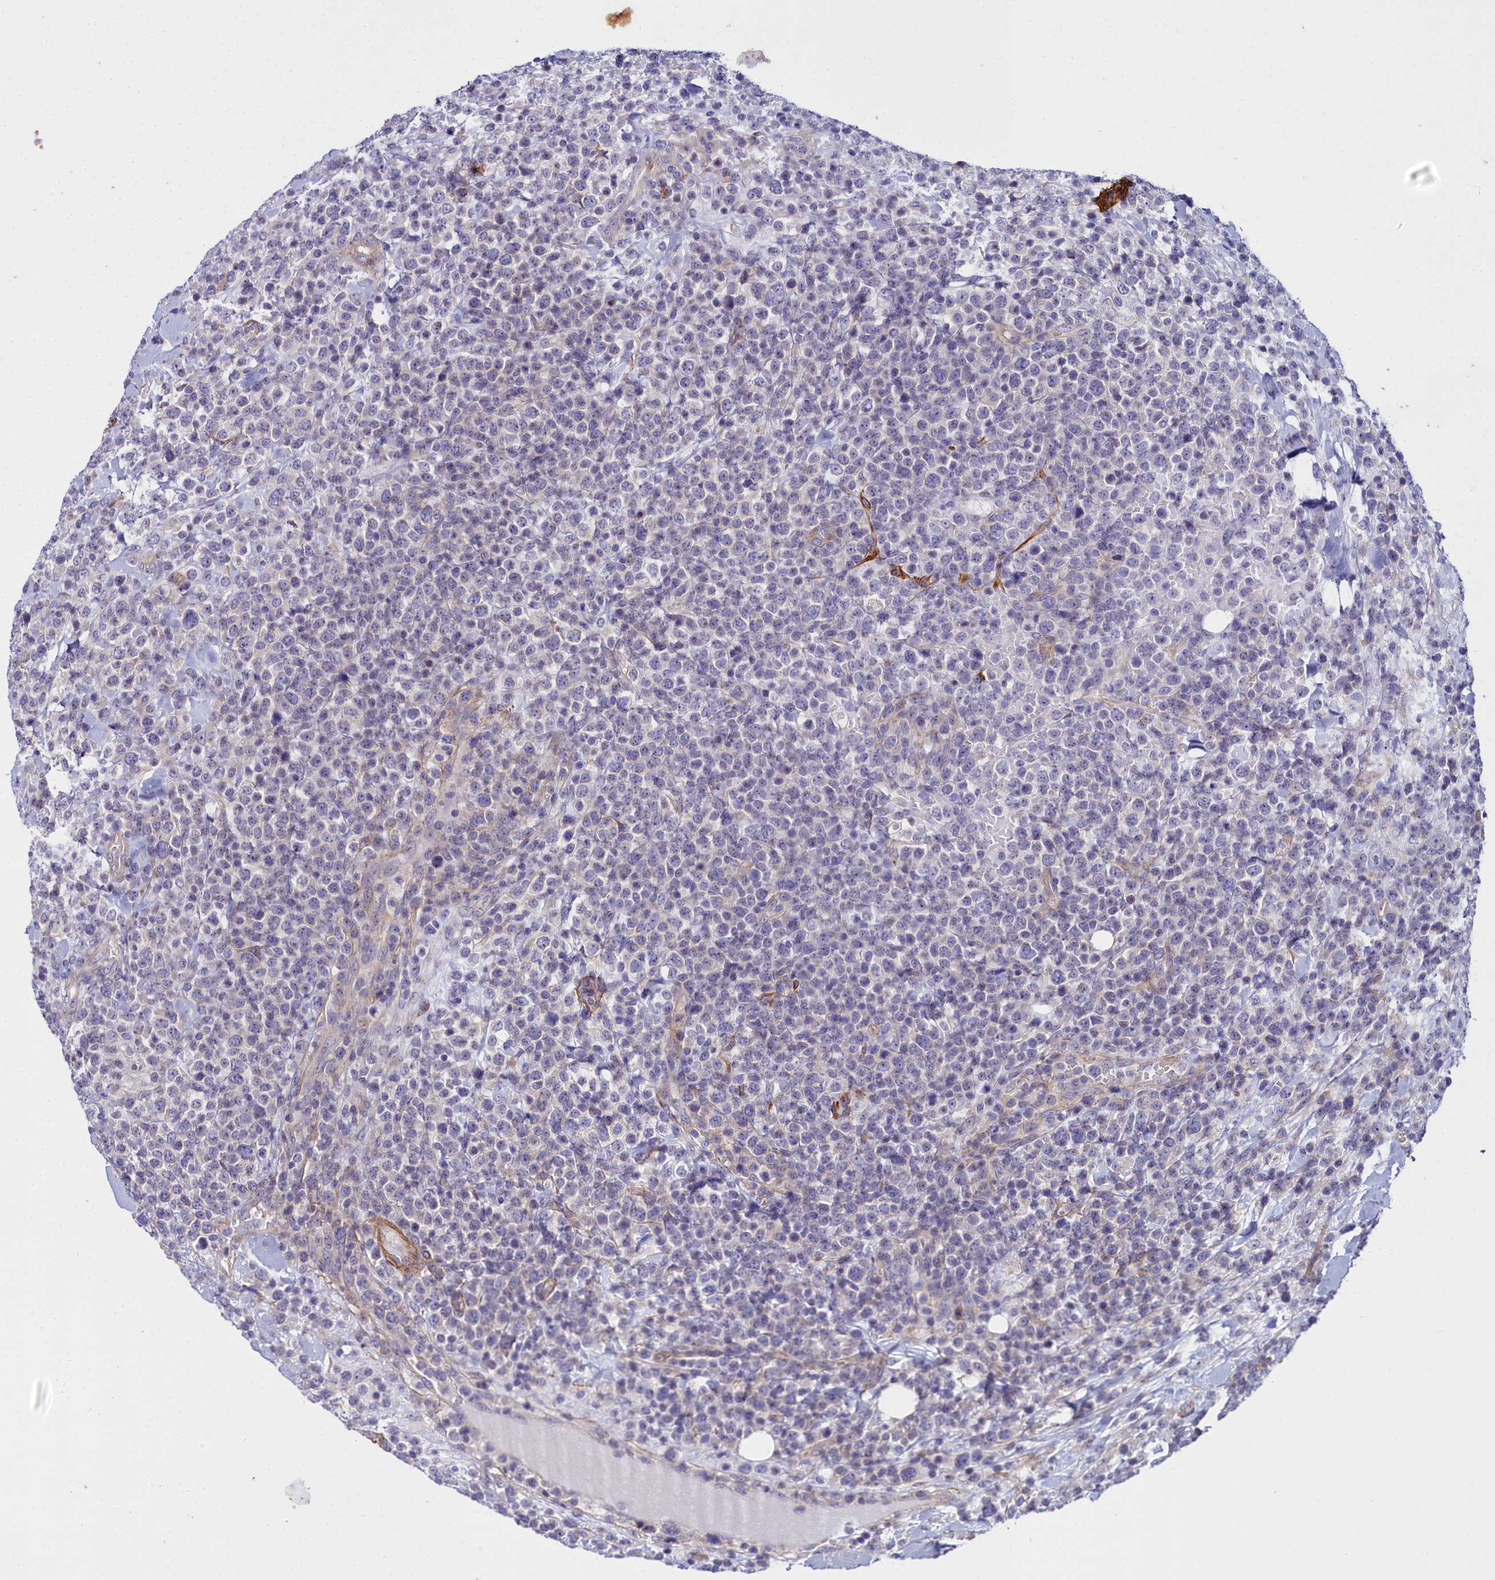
{"staining": {"intensity": "negative", "quantity": "none", "location": "none"}, "tissue": "lymphoma", "cell_type": "Tumor cells", "image_type": "cancer", "snomed": [{"axis": "morphology", "description": "Malignant lymphoma, non-Hodgkin's type, High grade"}, {"axis": "topography", "description": "Colon"}], "caption": "Malignant lymphoma, non-Hodgkin's type (high-grade) stained for a protein using immunohistochemistry reveals no positivity tumor cells.", "gene": "FADS3", "patient": {"sex": "female", "age": 53}}